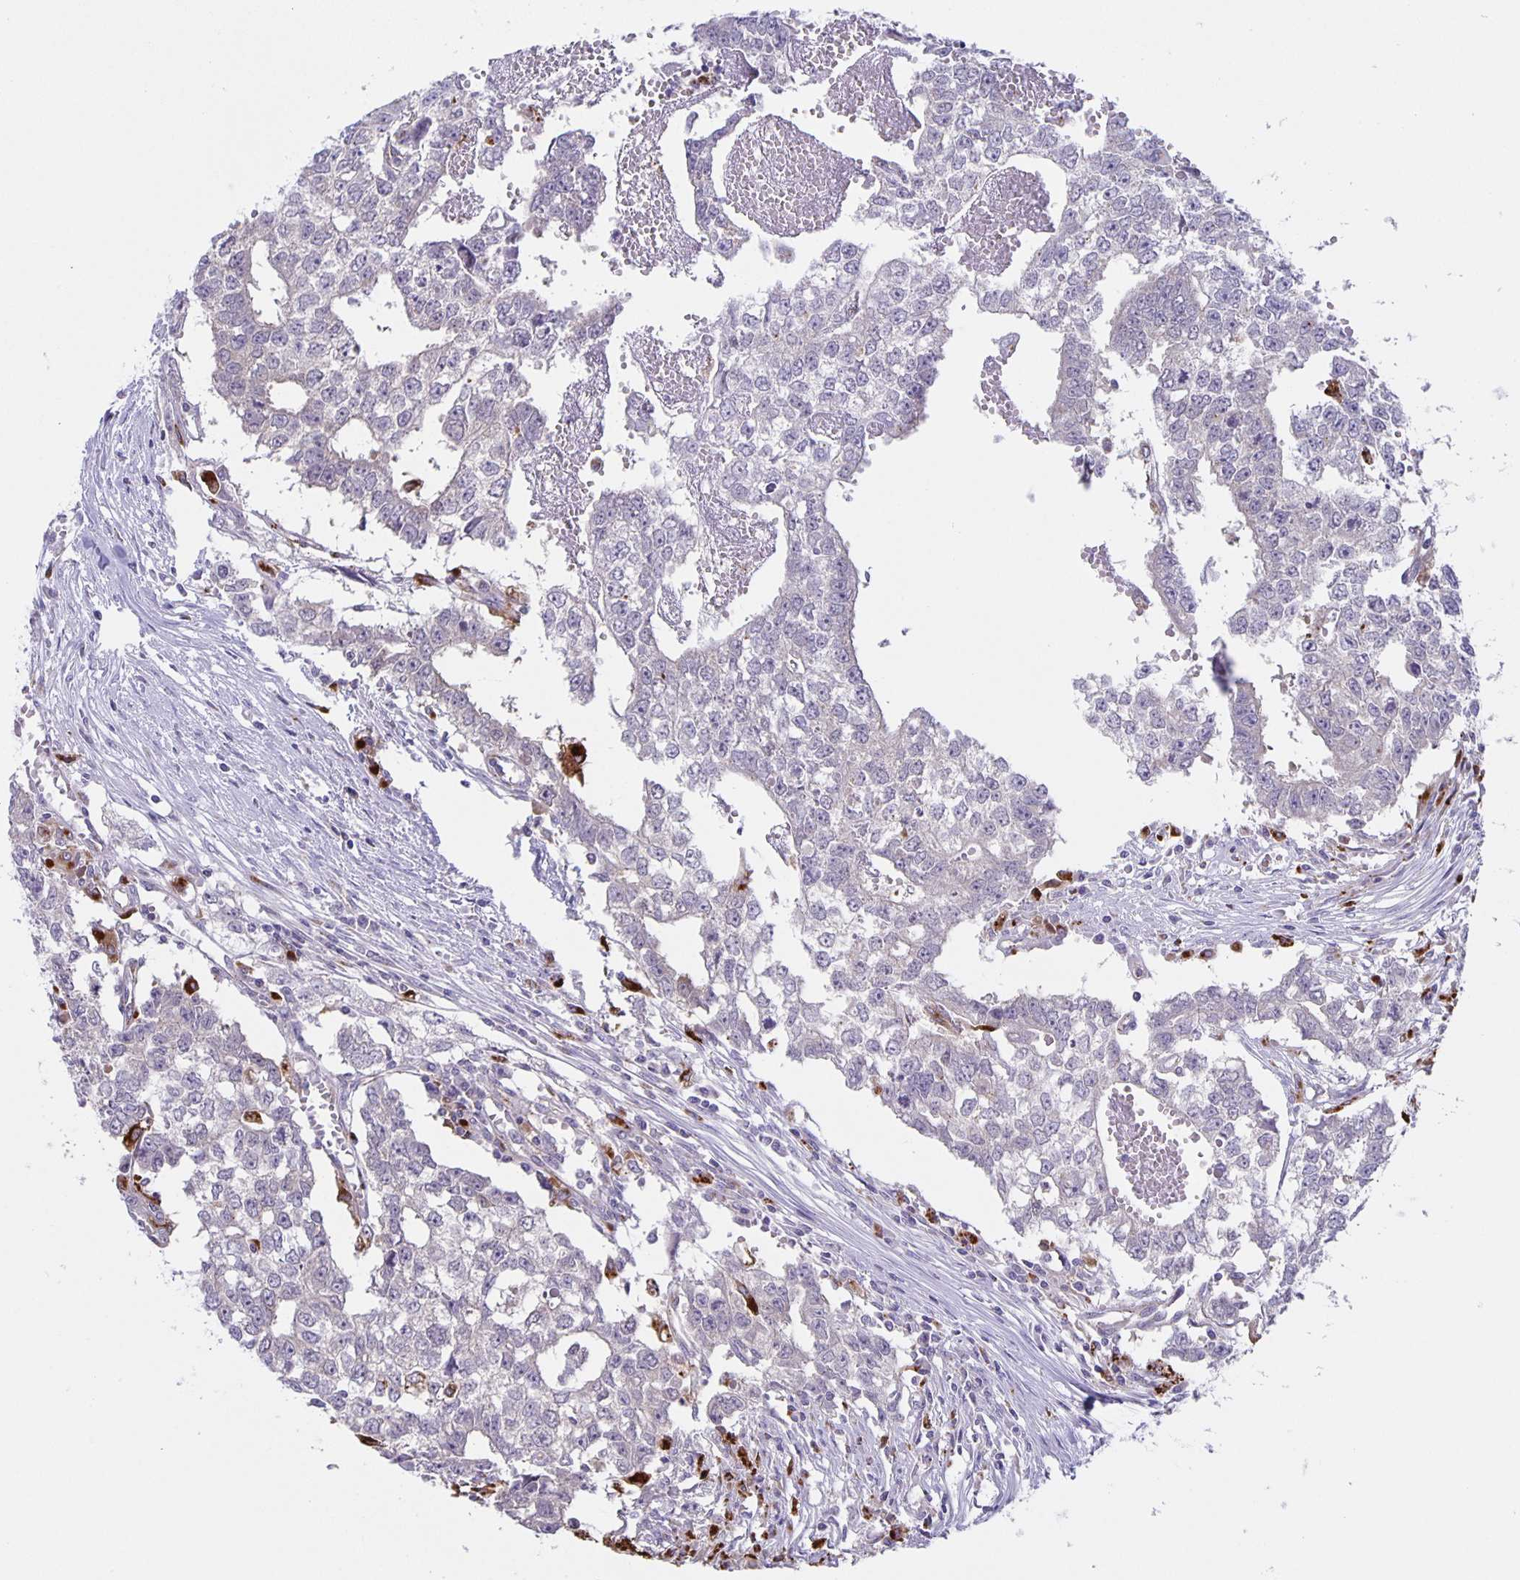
{"staining": {"intensity": "negative", "quantity": "none", "location": "none"}, "tissue": "testis cancer", "cell_type": "Tumor cells", "image_type": "cancer", "snomed": [{"axis": "morphology", "description": "Carcinoma, Embryonal, NOS"}, {"axis": "morphology", "description": "Teratoma, malignant, NOS"}, {"axis": "topography", "description": "Testis"}], "caption": "Tumor cells show no significant protein expression in embryonal carcinoma (testis).", "gene": "LIPA", "patient": {"sex": "male", "age": 24}}